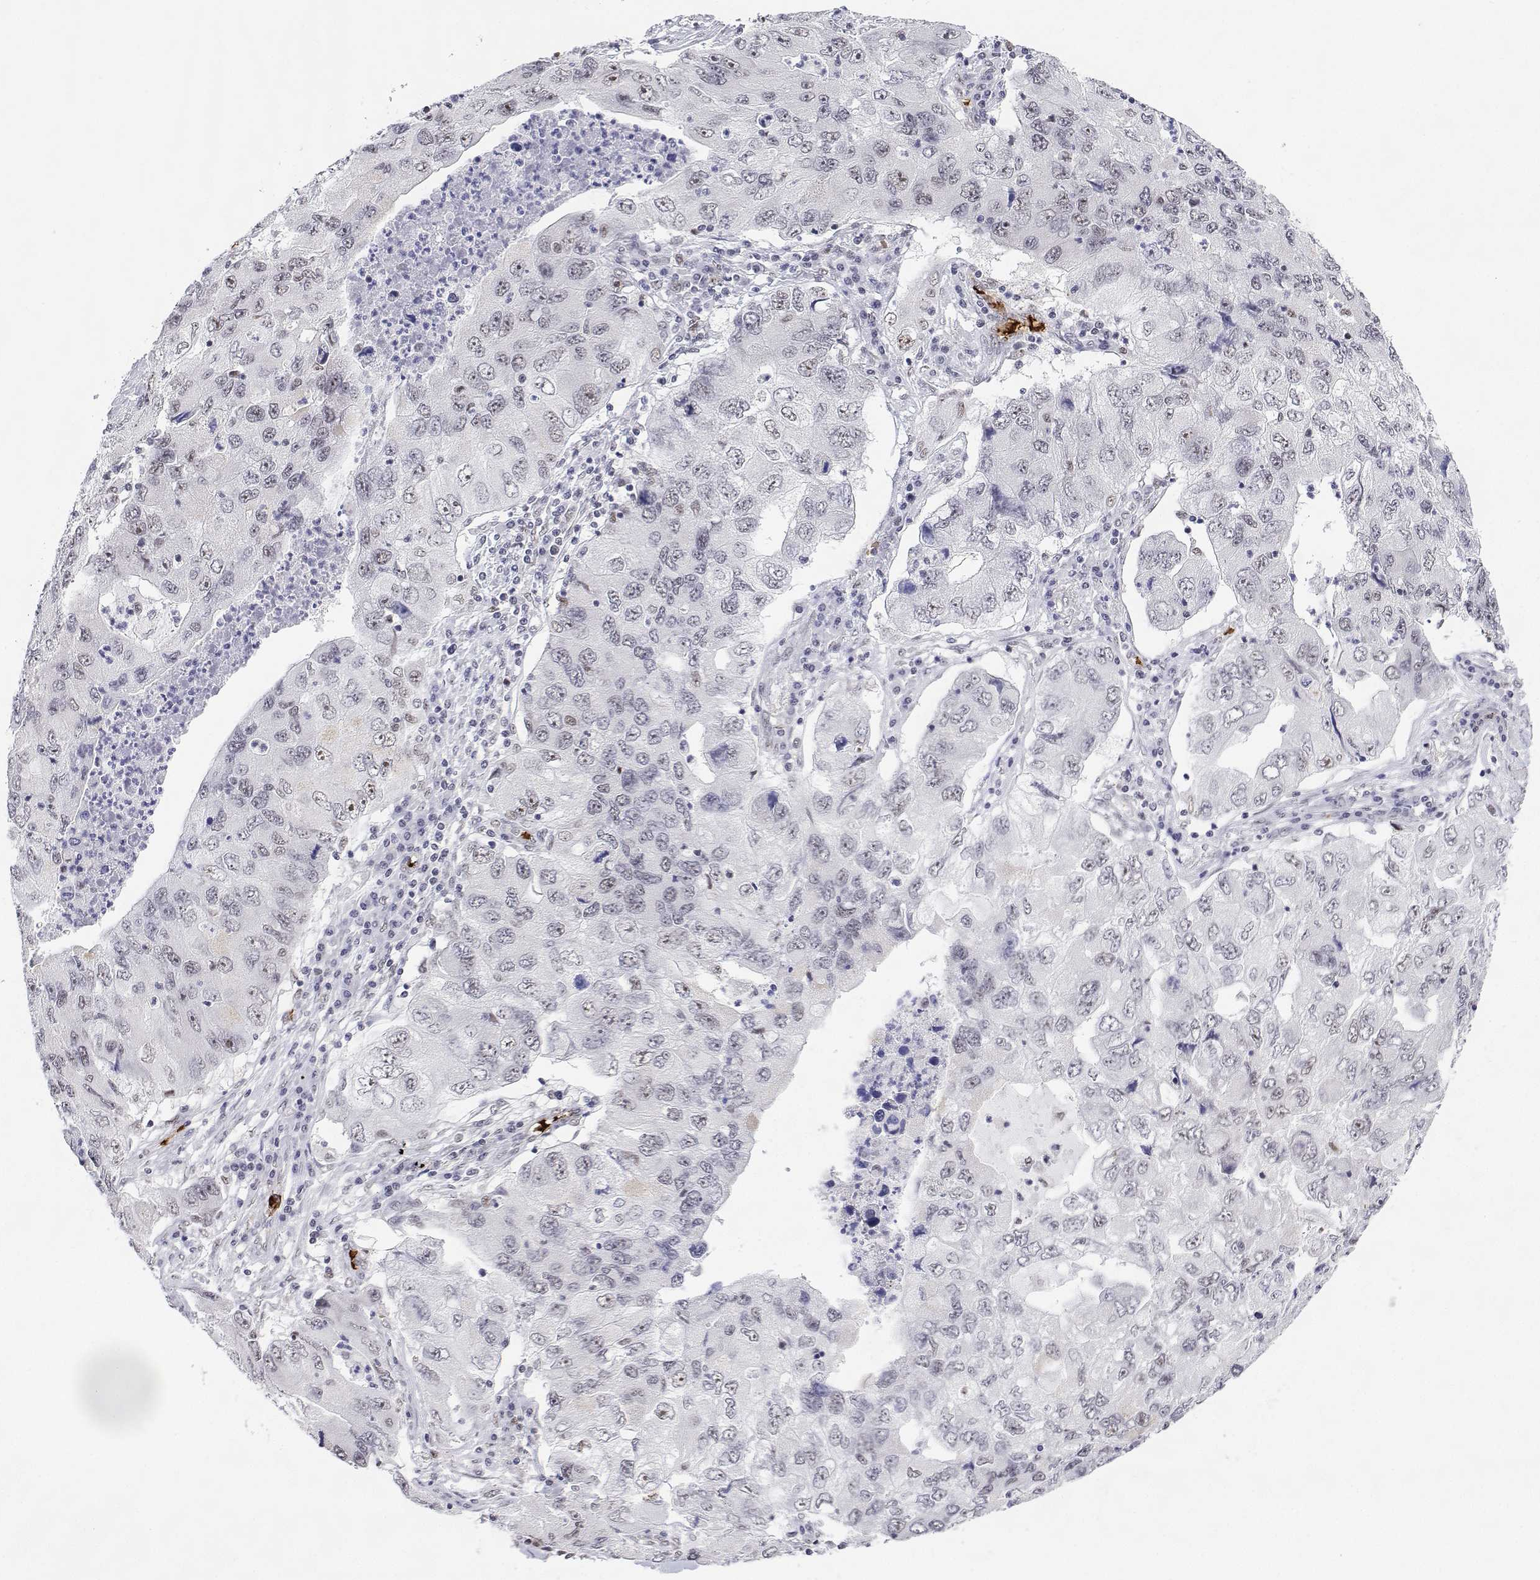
{"staining": {"intensity": "weak", "quantity": "<25%", "location": "nuclear"}, "tissue": "lung cancer", "cell_type": "Tumor cells", "image_type": "cancer", "snomed": [{"axis": "morphology", "description": "Adenocarcinoma, NOS"}, {"axis": "morphology", "description": "Adenocarcinoma, metastatic, NOS"}, {"axis": "topography", "description": "Lymph node"}, {"axis": "topography", "description": "Lung"}], "caption": "DAB immunohistochemical staining of human lung cancer (metastatic adenocarcinoma) reveals no significant expression in tumor cells.", "gene": "ADAR", "patient": {"sex": "female", "age": 54}}